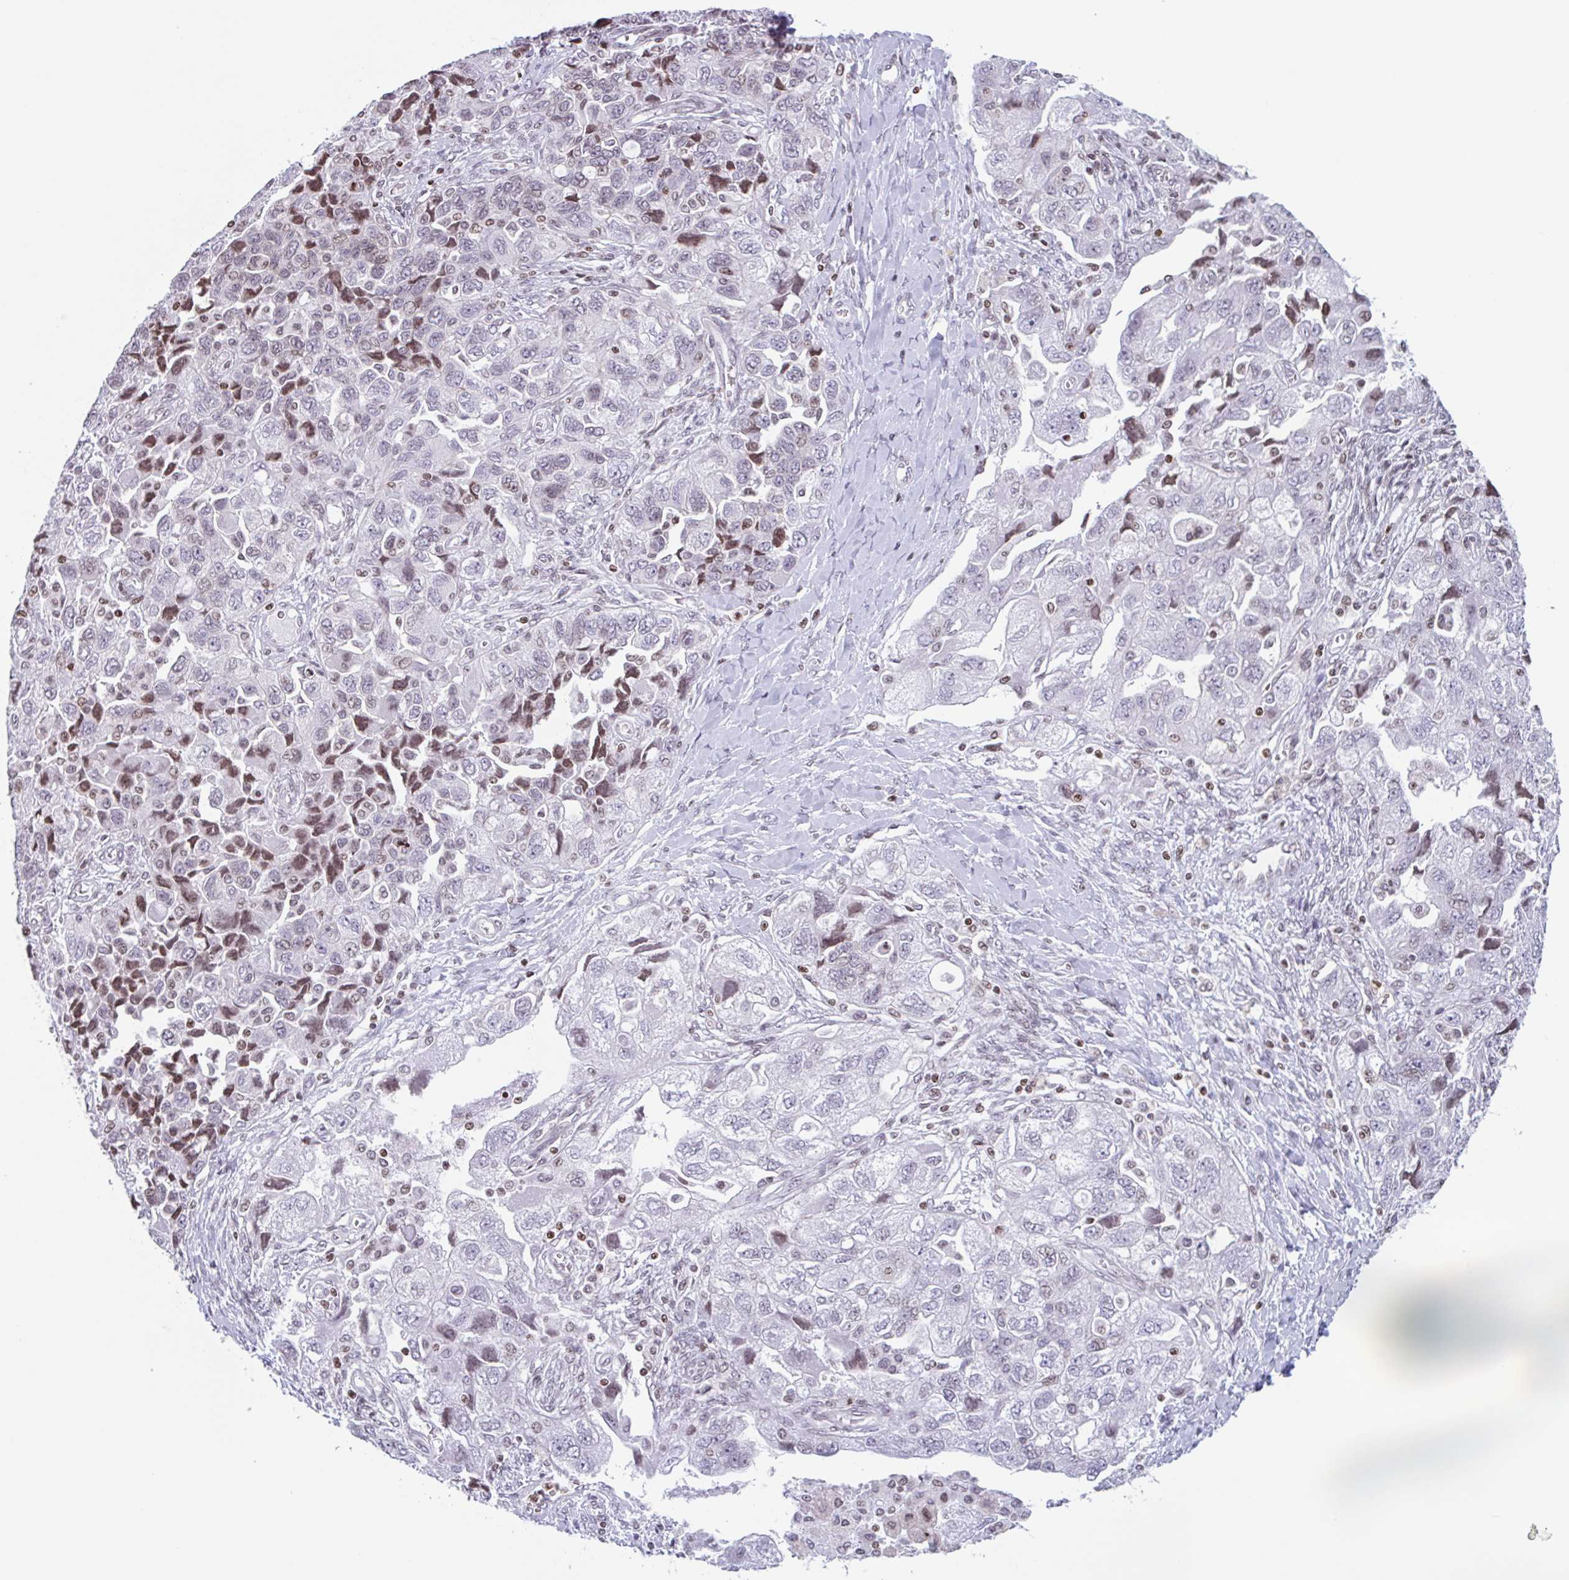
{"staining": {"intensity": "moderate", "quantity": "<25%", "location": "nuclear"}, "tissue": "ovarian cancer", "cell_type": "Tumor cells", "image_type": "cancer", "snomed": [{"axis": "morphology", "description": "Carcinoma, NOS"}, {"axis": "morphology", "description": "Cystadenocarcinoma, serous, NOS"}, {"axis": "topography", "description": "Ovary"}], "caption": "Immunohistochemical staining of ovarian cancer reveals moderate nuclear protein positivity in approximately <25% of tumor cells. The staining was performed using DAB, with brown indicating positive protein expression. Nuclei are stained blue with hematoxylin.", "gene": "NOL6", "patient": {"sex": "female", "age": 69}}